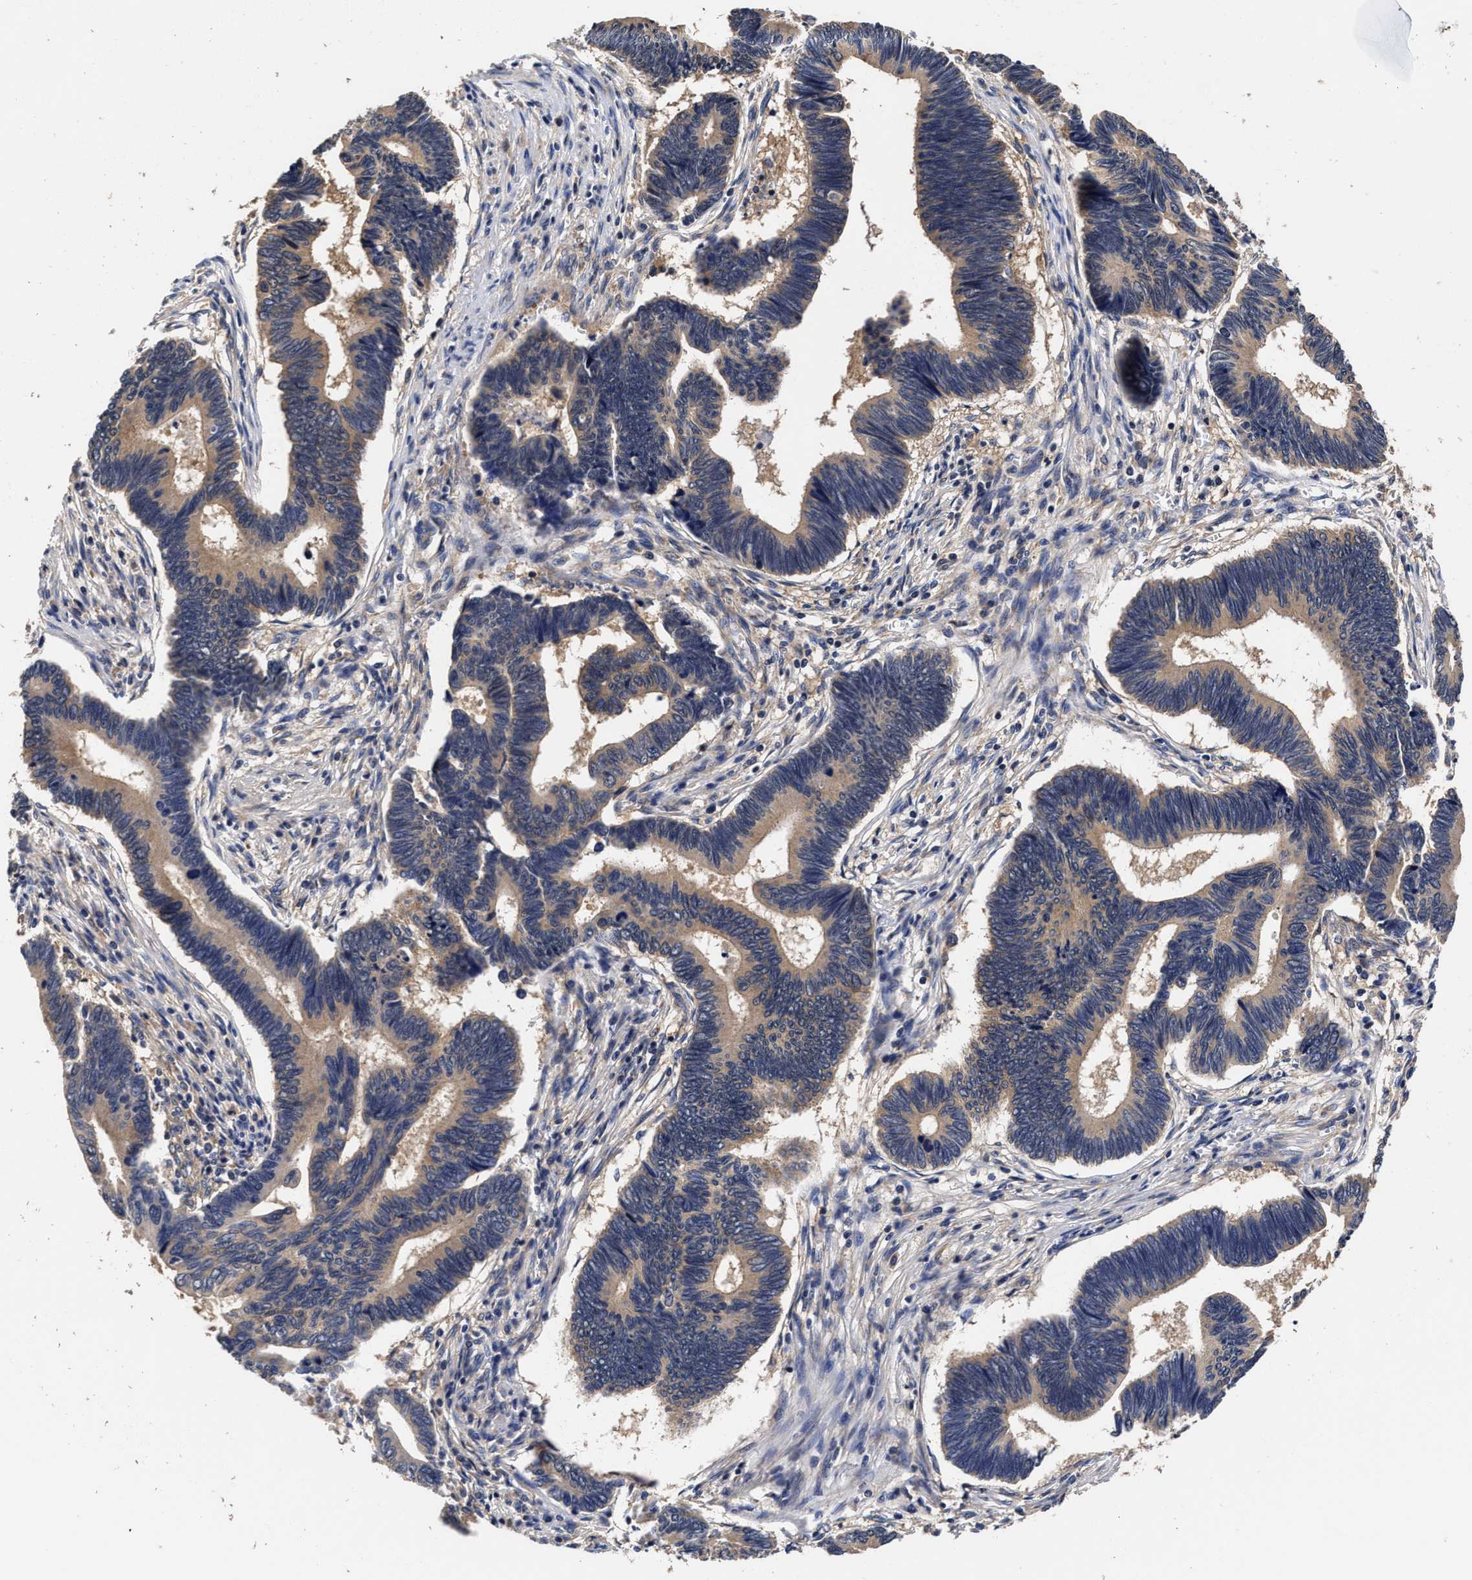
{"staining": {"intensity": "weak", "quantity": ">75%", "location": "cytoplasmic/membranous"}, "tissue": "pancreatic cancer", "cell_type": "Tumor cells", "image_type": "cancer", "snomed": [{"axis": "morphology", "description": "Adenocarcinoma, NOS"}, {"axis": "topography", "description": "Pancreas"}], "caption": "DAB (3,3'-diaminobenzidine) immunohistochemical staining of pancreatic cancer (adenocarcinoma) shows weak cytoplasmic/membranous protein positivity in approximately >75% of tumor cells.", "gene": "SOCS5", "patient": {"sex": "female", "age": 70}}